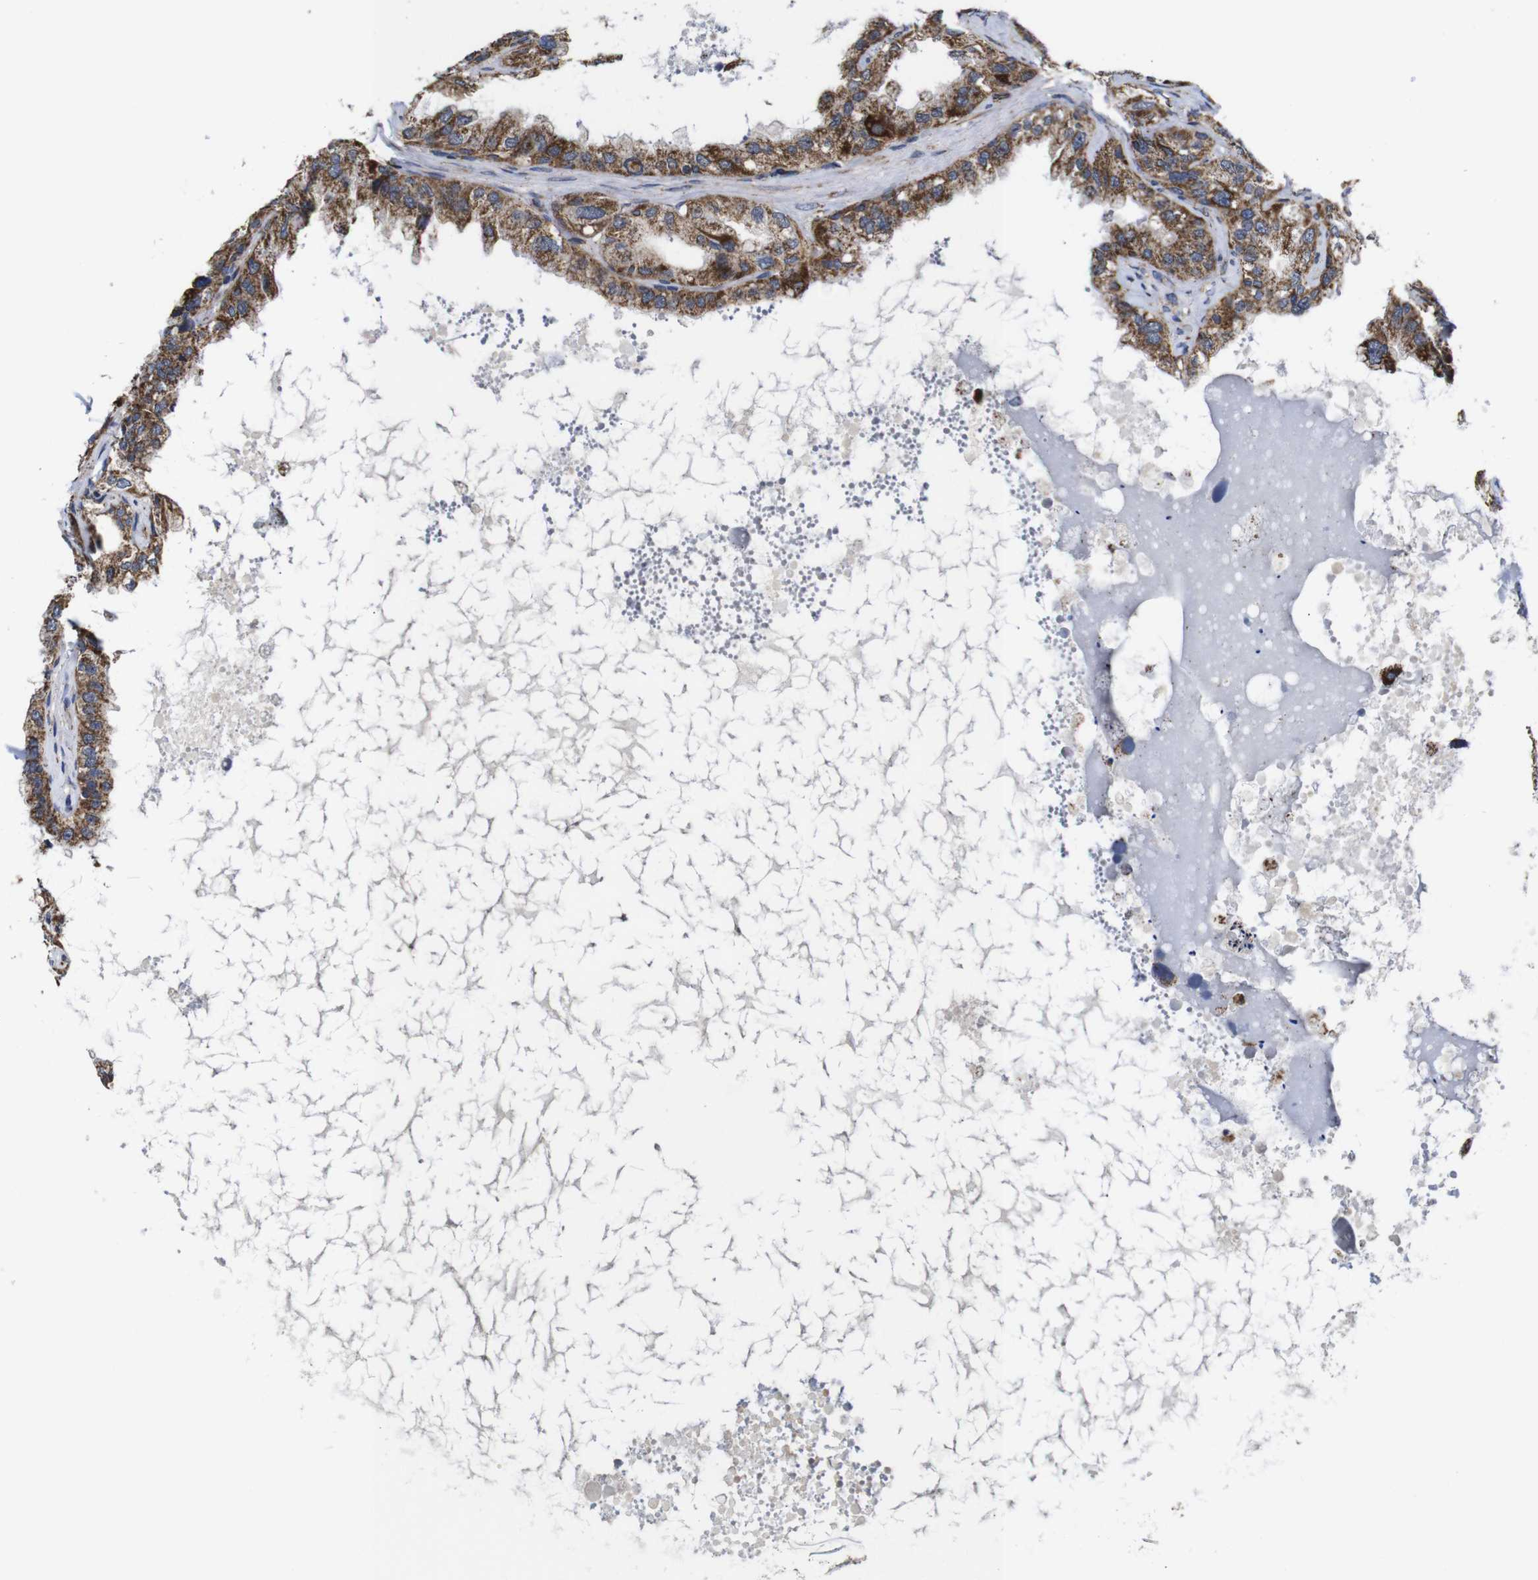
{"staining": {"intensity": "moderate", "quantity": ">75%", "location": "cytoplasmic/membranous"}, "tissue": "seminal vesicle", "cell_type": "Glandular cells", "image_type": "normal", "snomed": [{"axis": "morphology", "description": "Normal tissue, NOS"}, {"axis": "topography", "description": "Seminal veicle"}], "caption": "An image of seminal vesicle stained for a protein displays moderate cytoplasmic/membranous brown staining in glandular cells. The staining was performed using DAB (3,3'-diaminobenzidine), with brown indicating positive protein expression. Nuclei are stained blue with hematoxylin.", "gene": "C17orf80", "patient": {"sex": "male", "age": 68}}